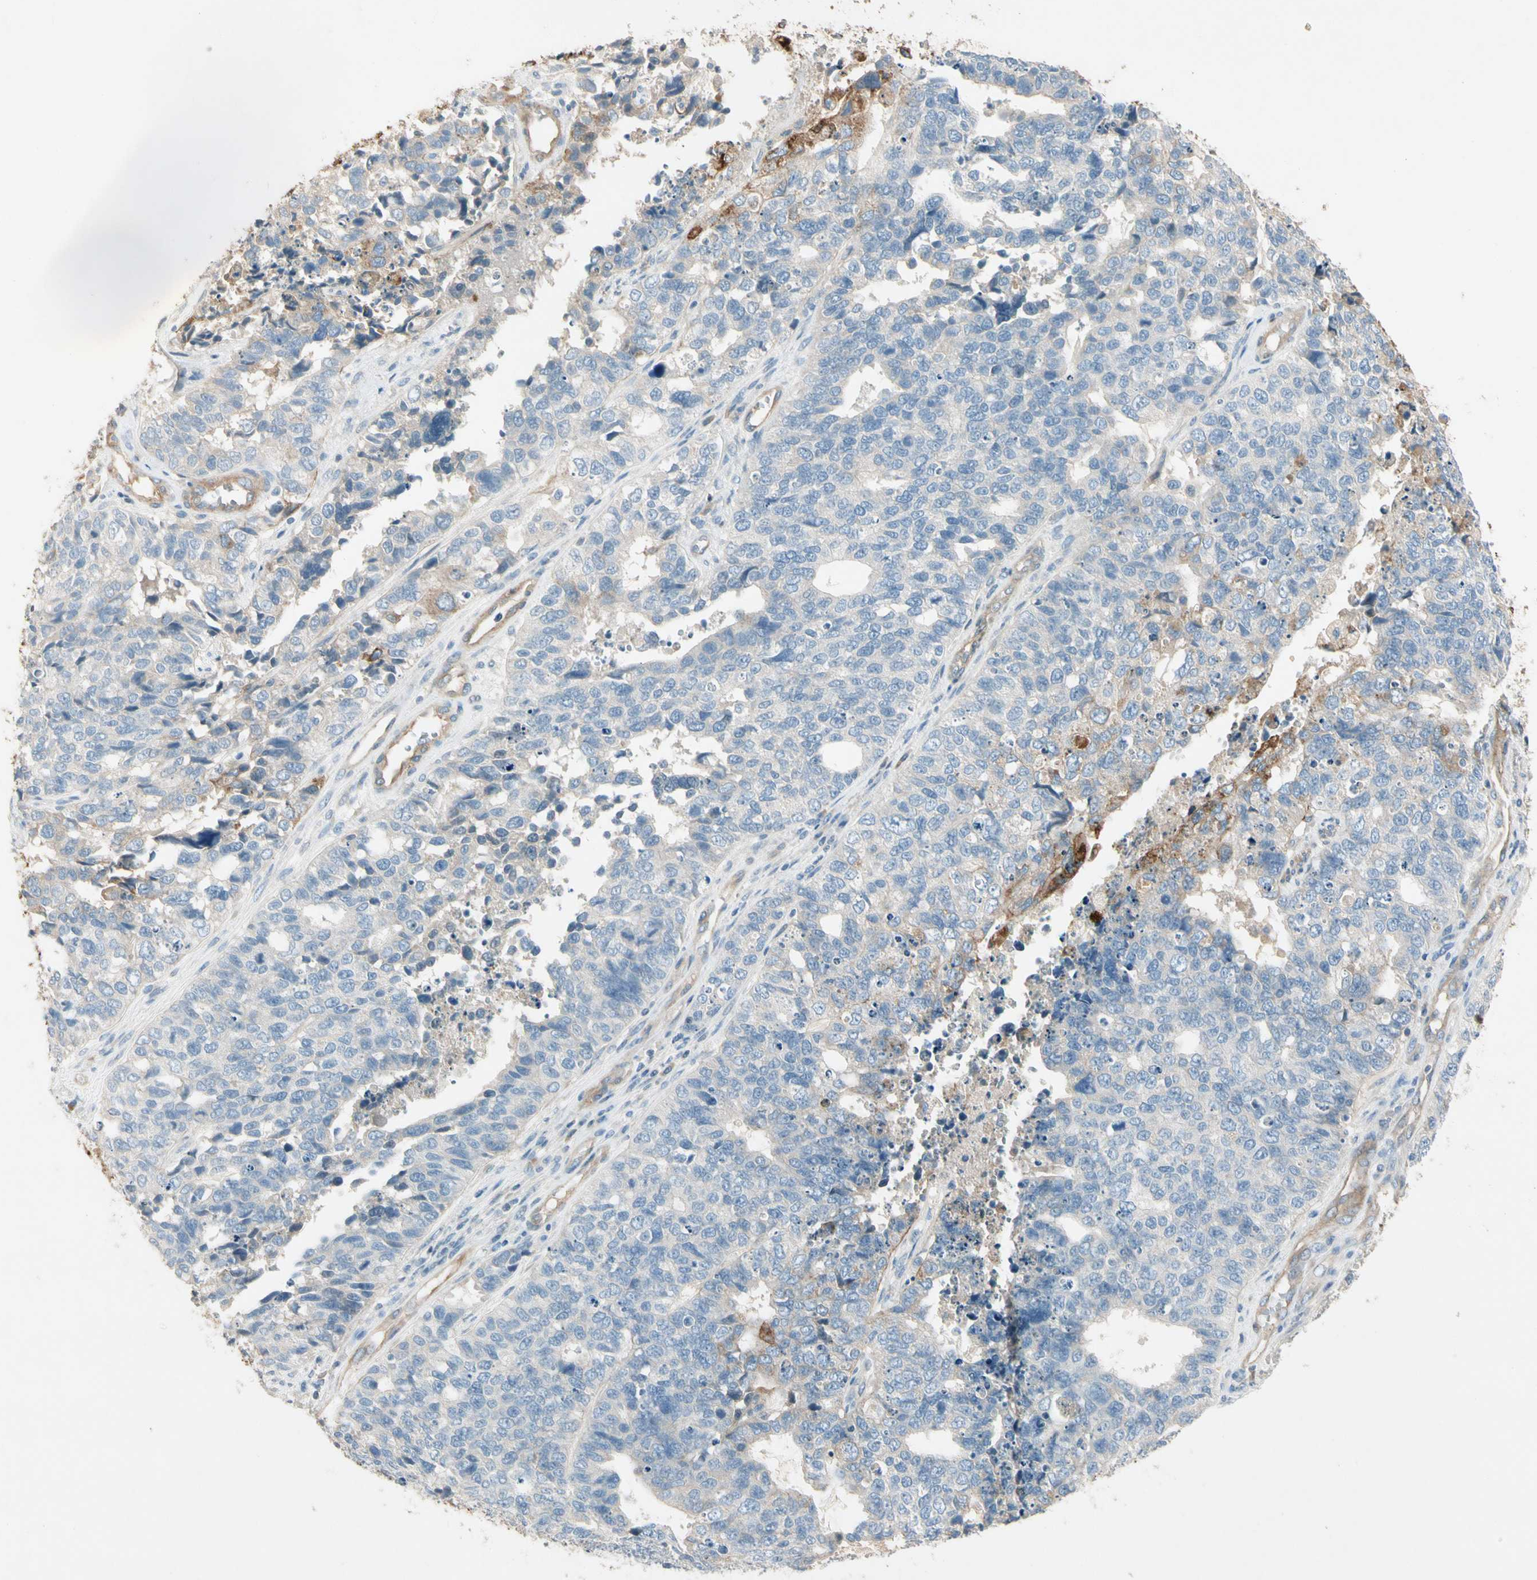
{"staining": {"intensity": "negative", "quantity": "none", "location": "none"}, "tissue": "cervical cancer", "cell_type": "Tumor cells", "image_type": "cancer", "snomed": [{"axis": "morphology", "description": "Squamous cell carcinoma, NOS"}, {"axis": "topography", "description": "Cervix"}], "caption": "DAB (3,3'-diaminobenzidine) immunohistochemical staining of cervical cancer (squamous cell carcinoma) shows no significant positivity in tumor cells.", "gene": "ITGA3", "patient": {"sex": "female", "age": 63}}